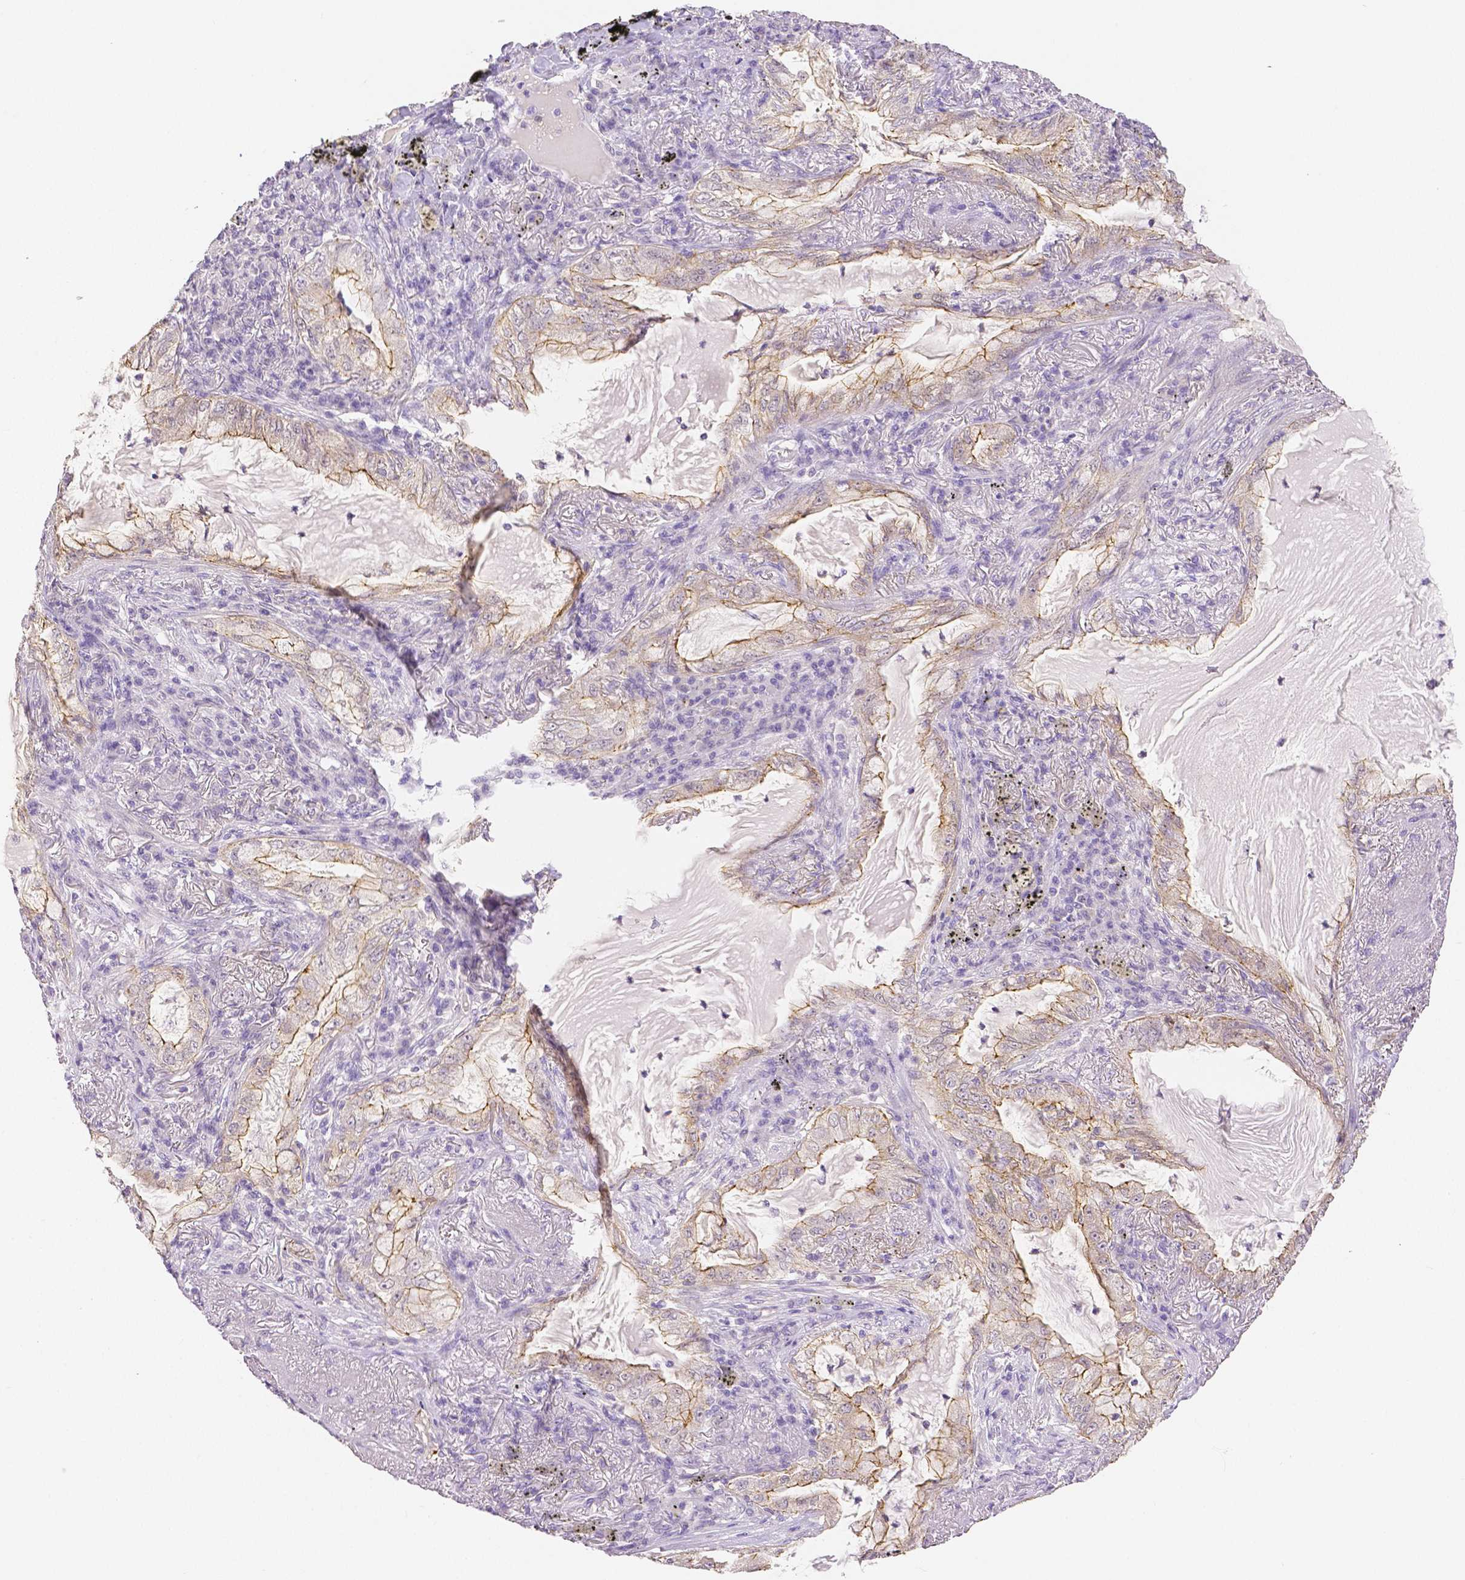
{"staining": {"intensity": "moderate", "quantity": "<25%", "location": "cytoplasmic/membranous"}, "tissue": "lung cancer", "cell_type": "Tumor cells", "image_type": "cancer", "snomed": [{"axis": "morphology", "description": "Adenocarcinoma, NOS"}, {"axis": "topography", "description": "Lung"}], "caption": "Adenocarcinoma (lung) stained with a protein marker shows moderate staining in tumor cells.", "gene": "OCLN", "patient": {"sex": "female", "age": 73}}